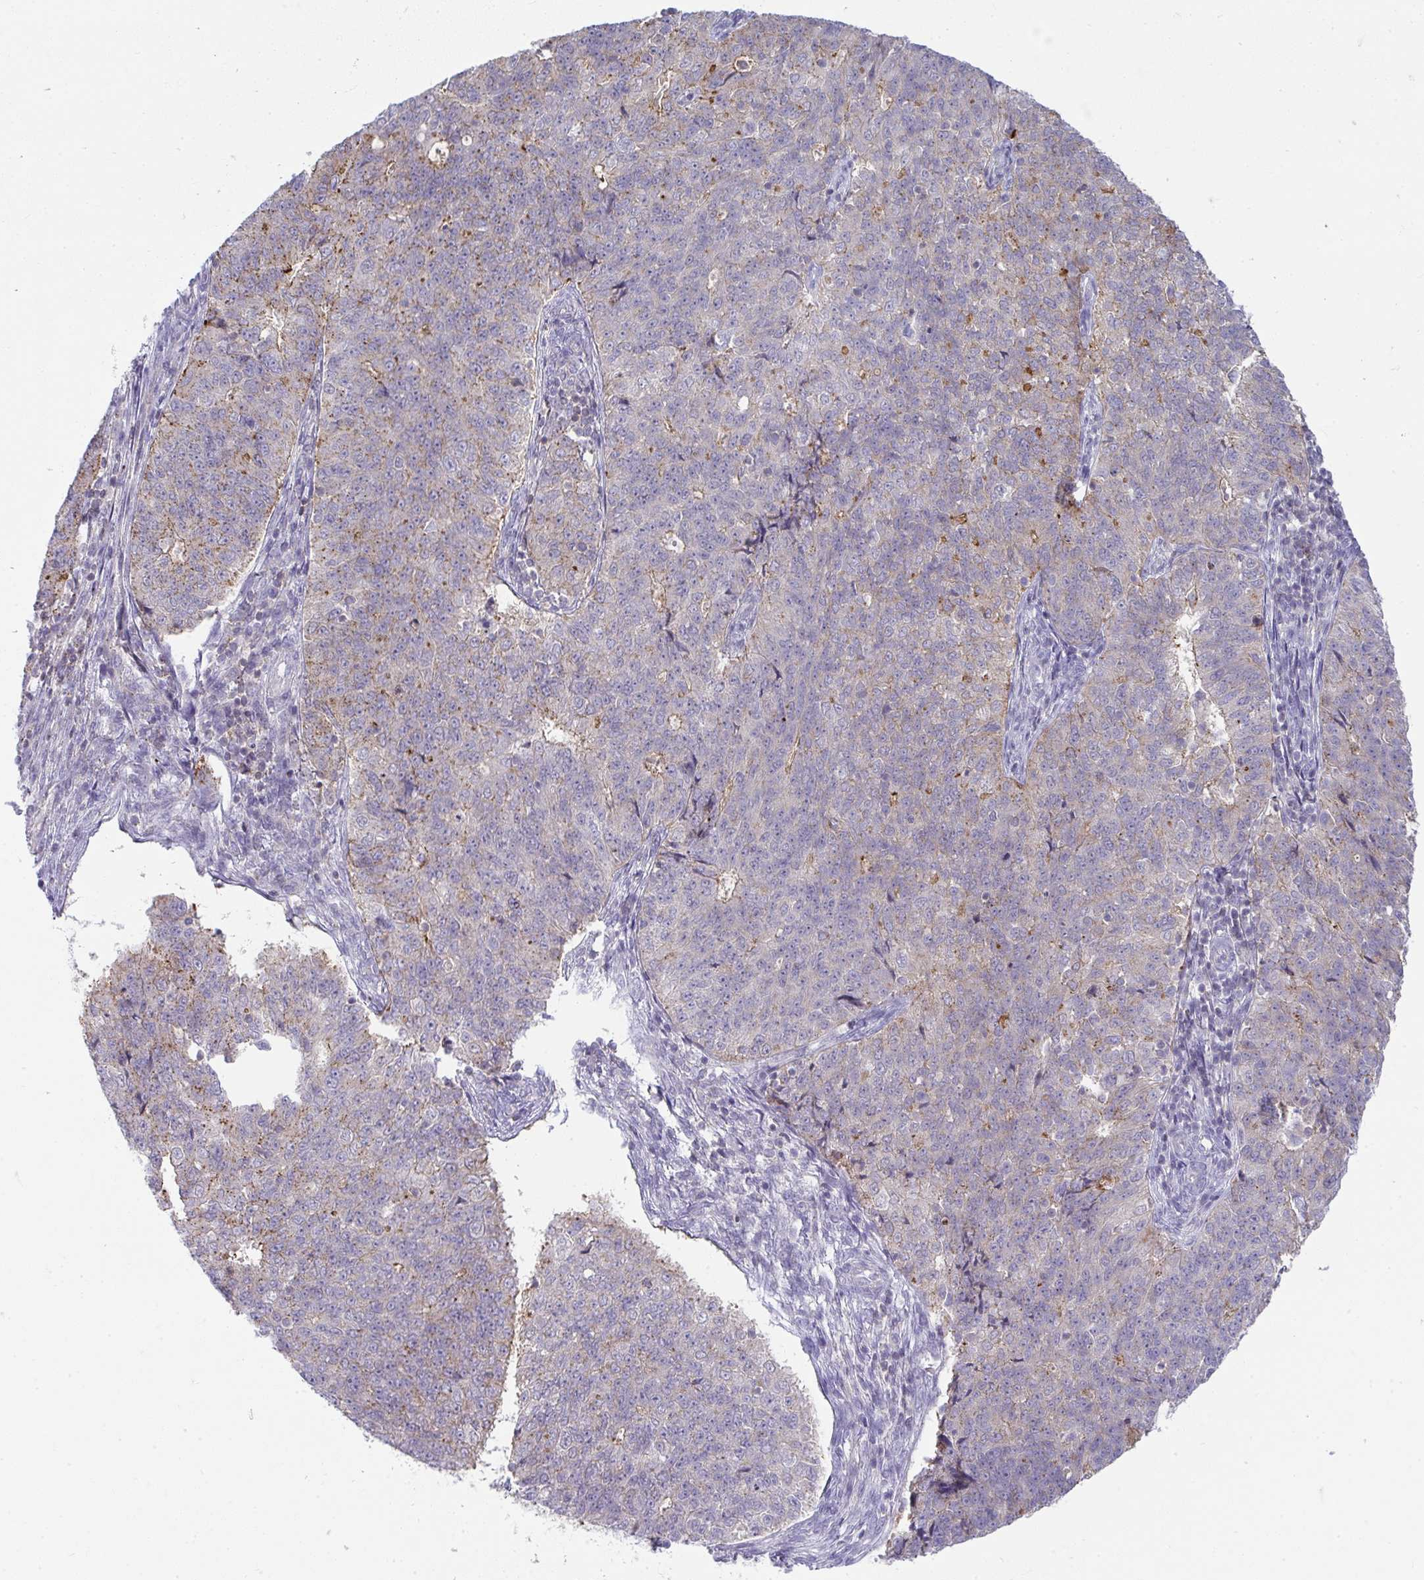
{"staining": {"intensity": "weak", "quantity": ">75%", "location": "cytoplasmic/membranous"}, "tissue": "endometrial cancer", "cell_type": "Tumor cells", "image_type": "cancer", "snomed": [{"axis": "morphology", "description": "Adenocarcinoma, NOS"}, {"axis": "topography", "description": "Endometrium"}], "caption": "Endometrial cancer stained for a protein (brown) reveals weak cytoplasmic/membranous positive staining in about >75% of tumor cells.", "gene": "VPS4B", "patient": {"sex": "female", "age": 43}}